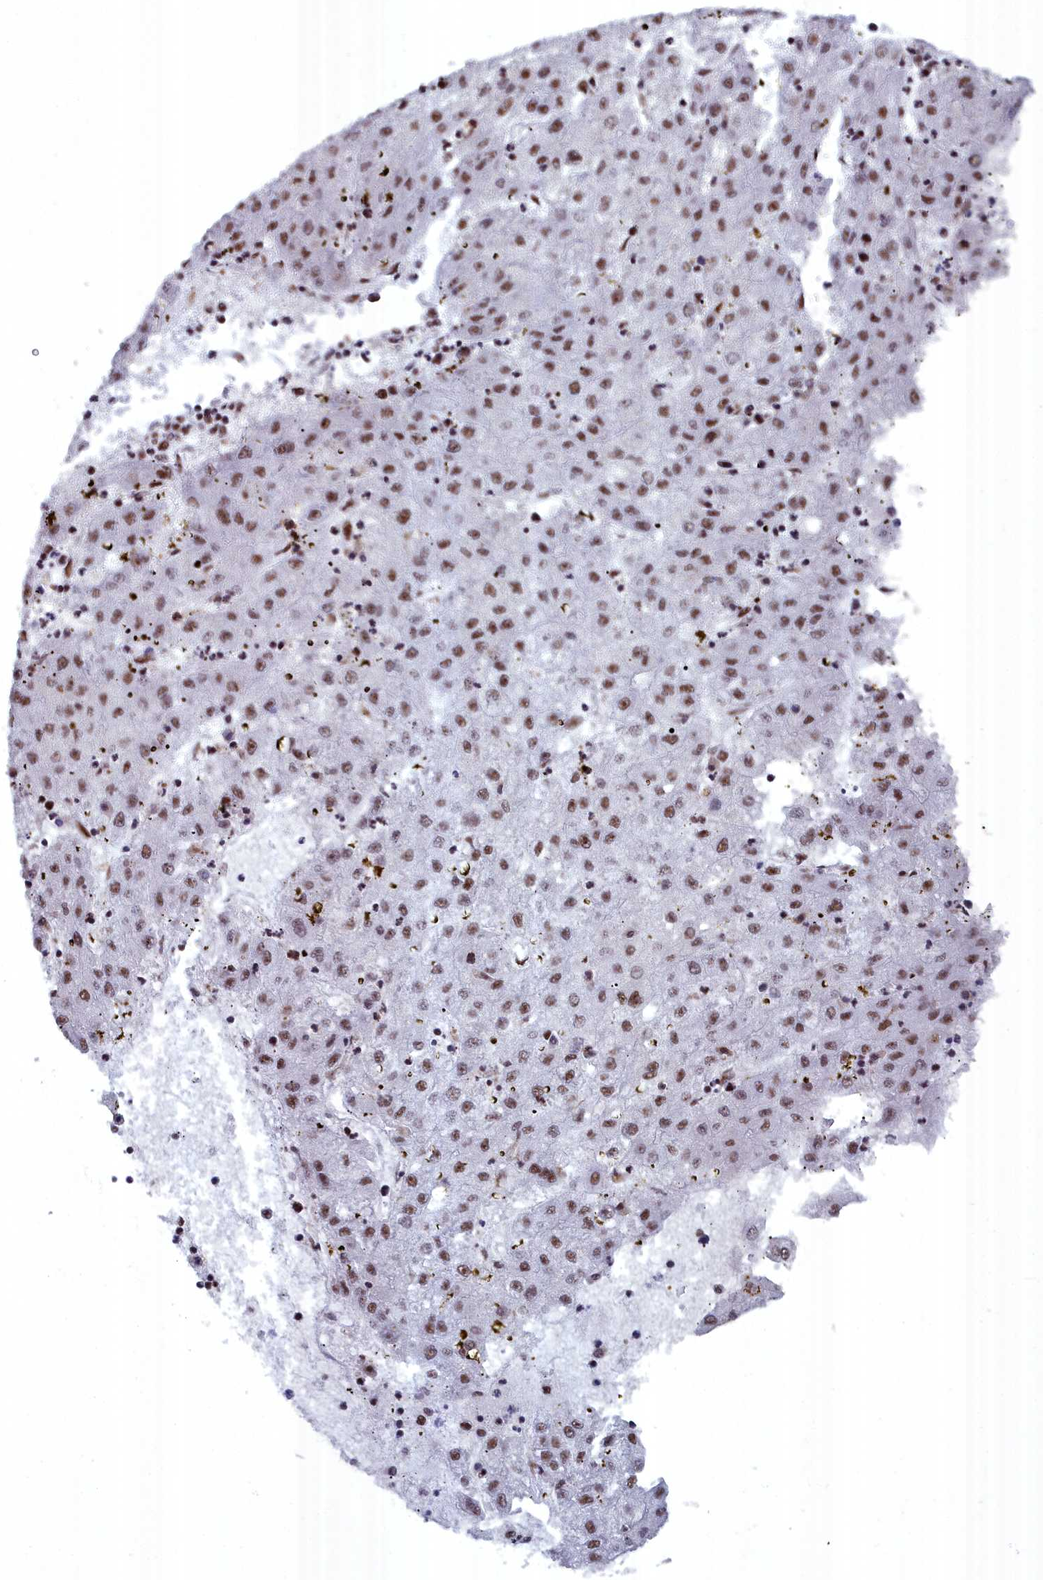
{"staining": {"intensity": "moderate", "quantity": ">75%", "location": "nuclear"}, "tissue": "liver cancer", "cell_type": "Tumor cells", "image_type": "cancer", "snomed": [{"axis": "morphology", "description": "Carcinoma, Hepatocellular, NOS"}, {"axis": "topography", "description": "Liver"}], "caption": "Immunohistochemistry of hepatocellular carcinoma (liver) displays medium levels of moderate nuclear staining in approximately >75% of tumor cells.", "gene": "SF3B3", "patient": {"sex": "male", "age": 72}}